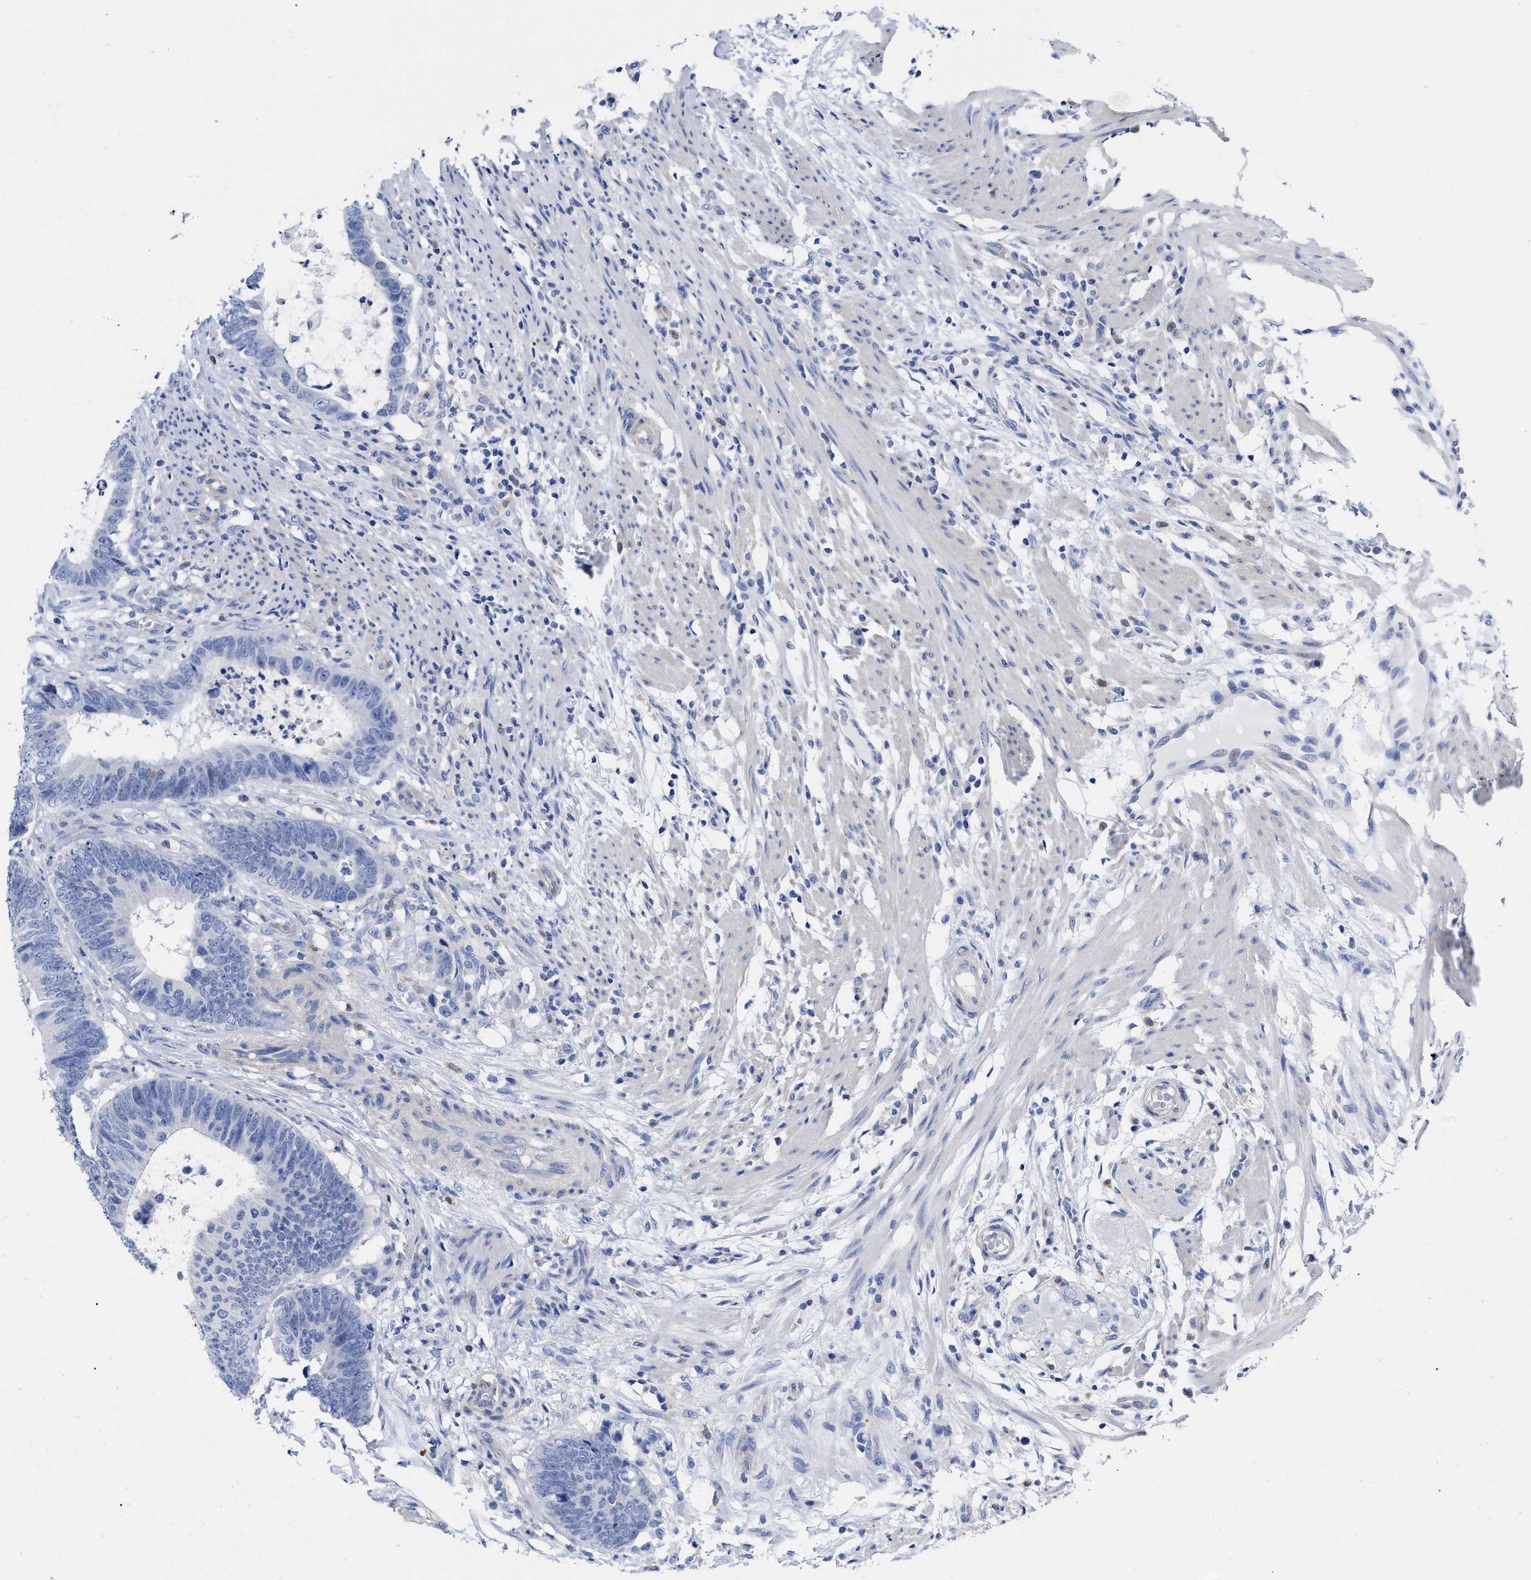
{"staining": {"intensity": "negative", "quantity": "none", "location": "none"}, "tissue": "colorectal cancer", "cell_type": "Tumor cells", "image_type": "cancer", "snomed": [{"axis": "morphology", "description": "Adenocarcinoma, NOS"}, {"axis": "topography", "description": "Colon"}], "caption": "High magnification brightfield microscopy of adenocarcinoma (colorectal) stained with DAB (brown) and counterstained with hematoxylin (blue): tumor cells show no significant positivity.", "gene": "IRAG2", "patient": {"sex": "male", "age": 56}}